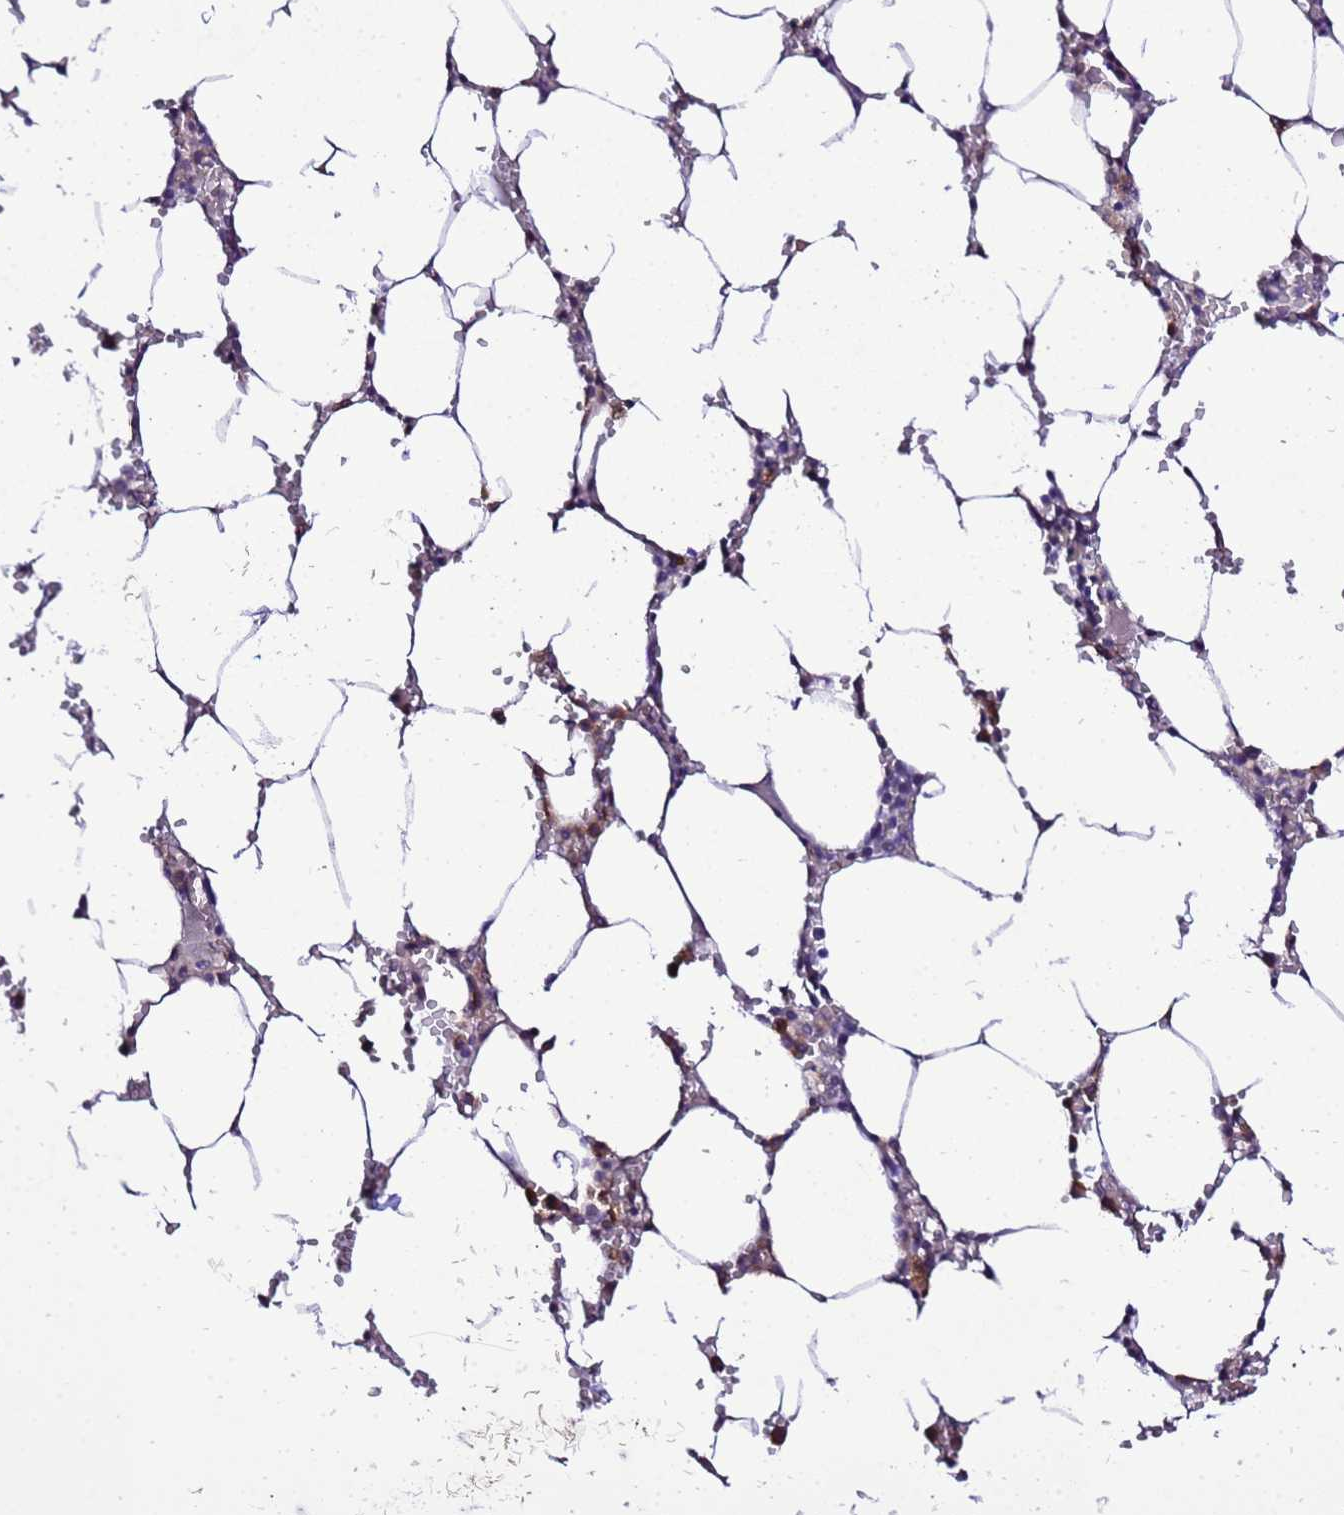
{"staining": {"intensity": "moderate", "quantity": "<25%", "location": "nuclear"}, "tissue": "bone marrow", "cell_type": "Hematopoietic cells", "image_type": "normal", "snomed": [{"axis": "morphology", "description": "Normal tissue, NOS"}, {"axis": "topography", "description": "Bone marrow"}], "caption": "Bone marrow stained for a protein (brown) displays moderate nuclear positive staining in approximately <25% of hematopoietic cells.", "gene": "C19orf47", "patient": {"sex": "male", "age": 70}}